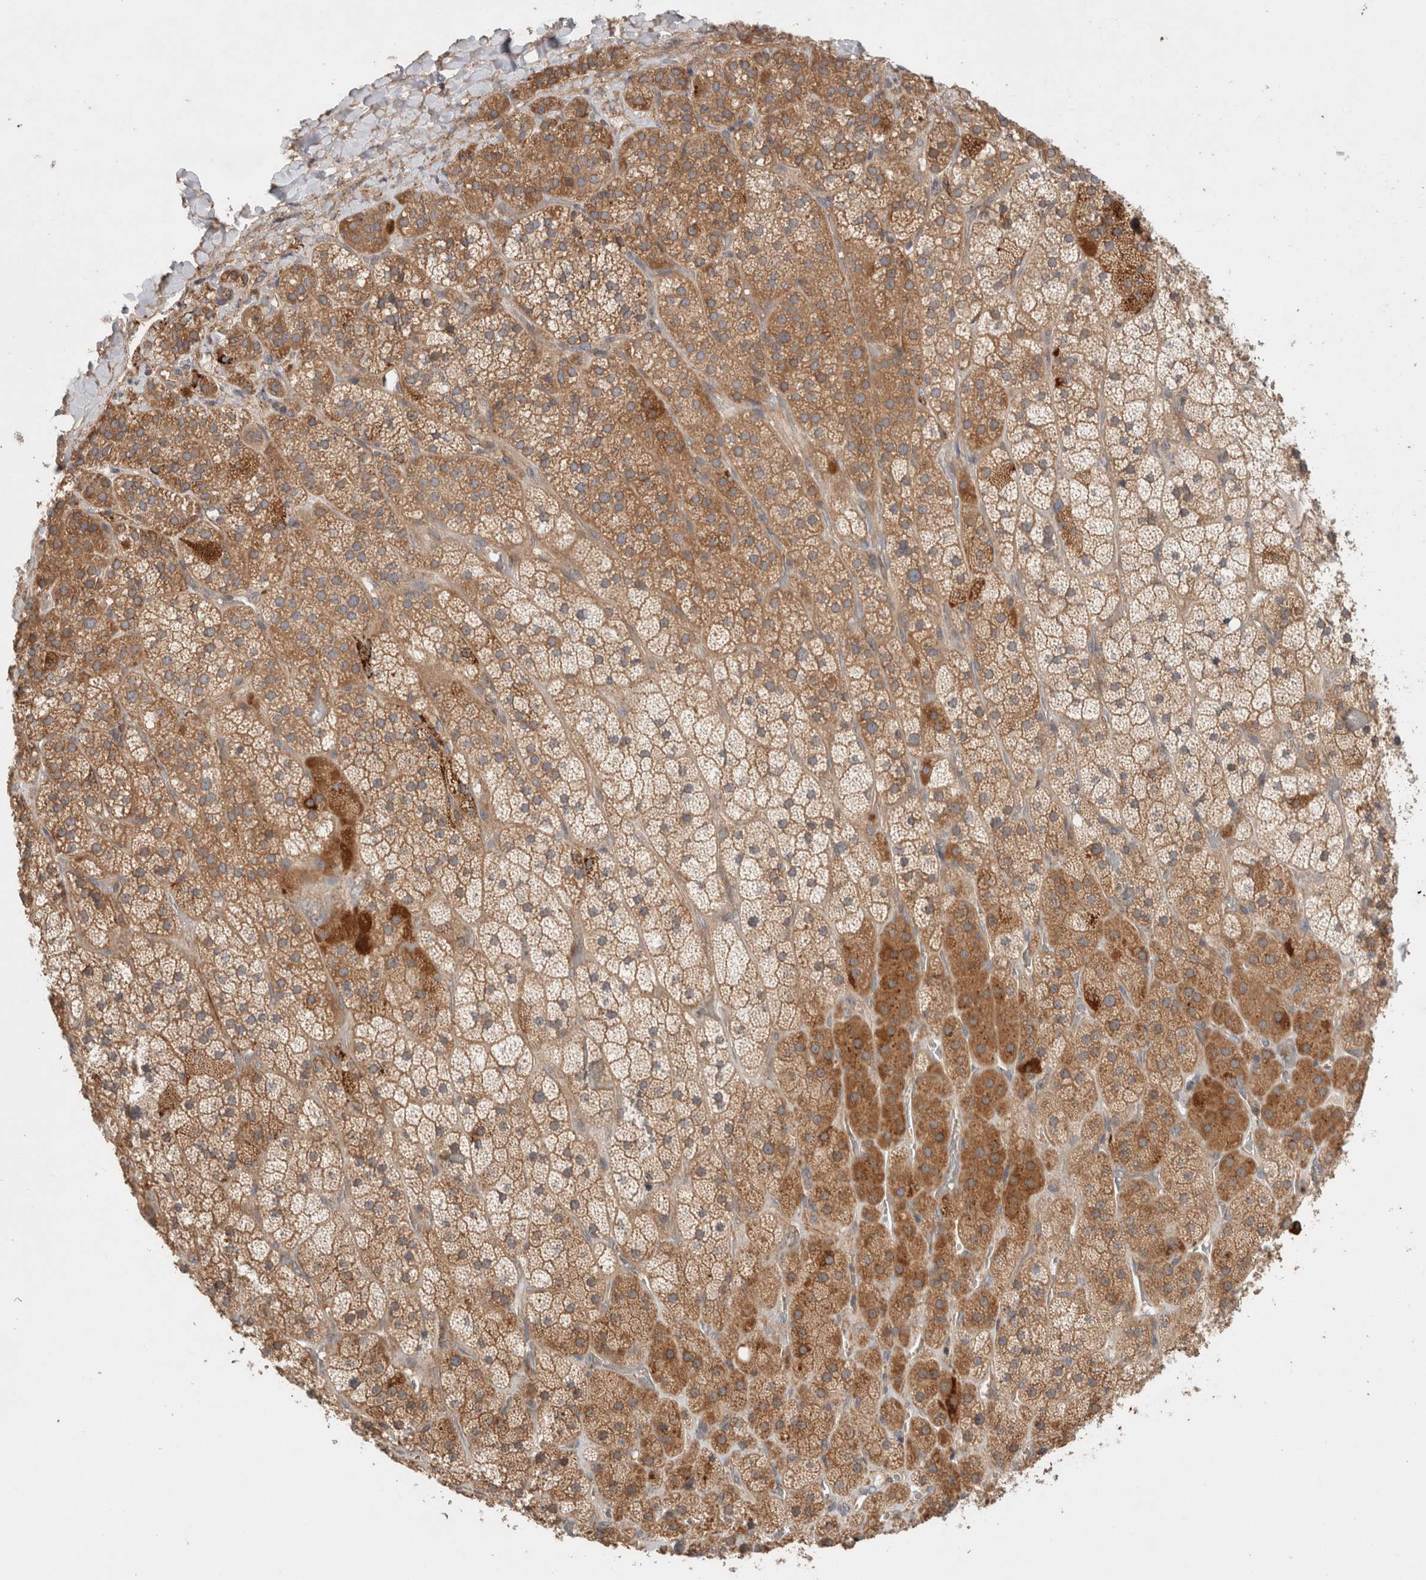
{"staining": {"intensity": "moderate", "quantity": ">75%", "location": "cytoplasmic/membranous"}, "tissue": "adrenal gland", "cell_type": "Glandular cells", "image_type": "normal", "snomed": [{"axis": "morphology", "description": "Normal tissue, NOS"}, {"axis": "topography", "description": "Adrenal gland"}], "caption": "About >75% of glandular cells in unremarkable human adrenal gland demonstrate moderate cytoplasmic/membranous protein positivity as visualized by brown immunohistochemical staining.", "gene": "HROB", "patient": {"sex": "male", "age": 57}}